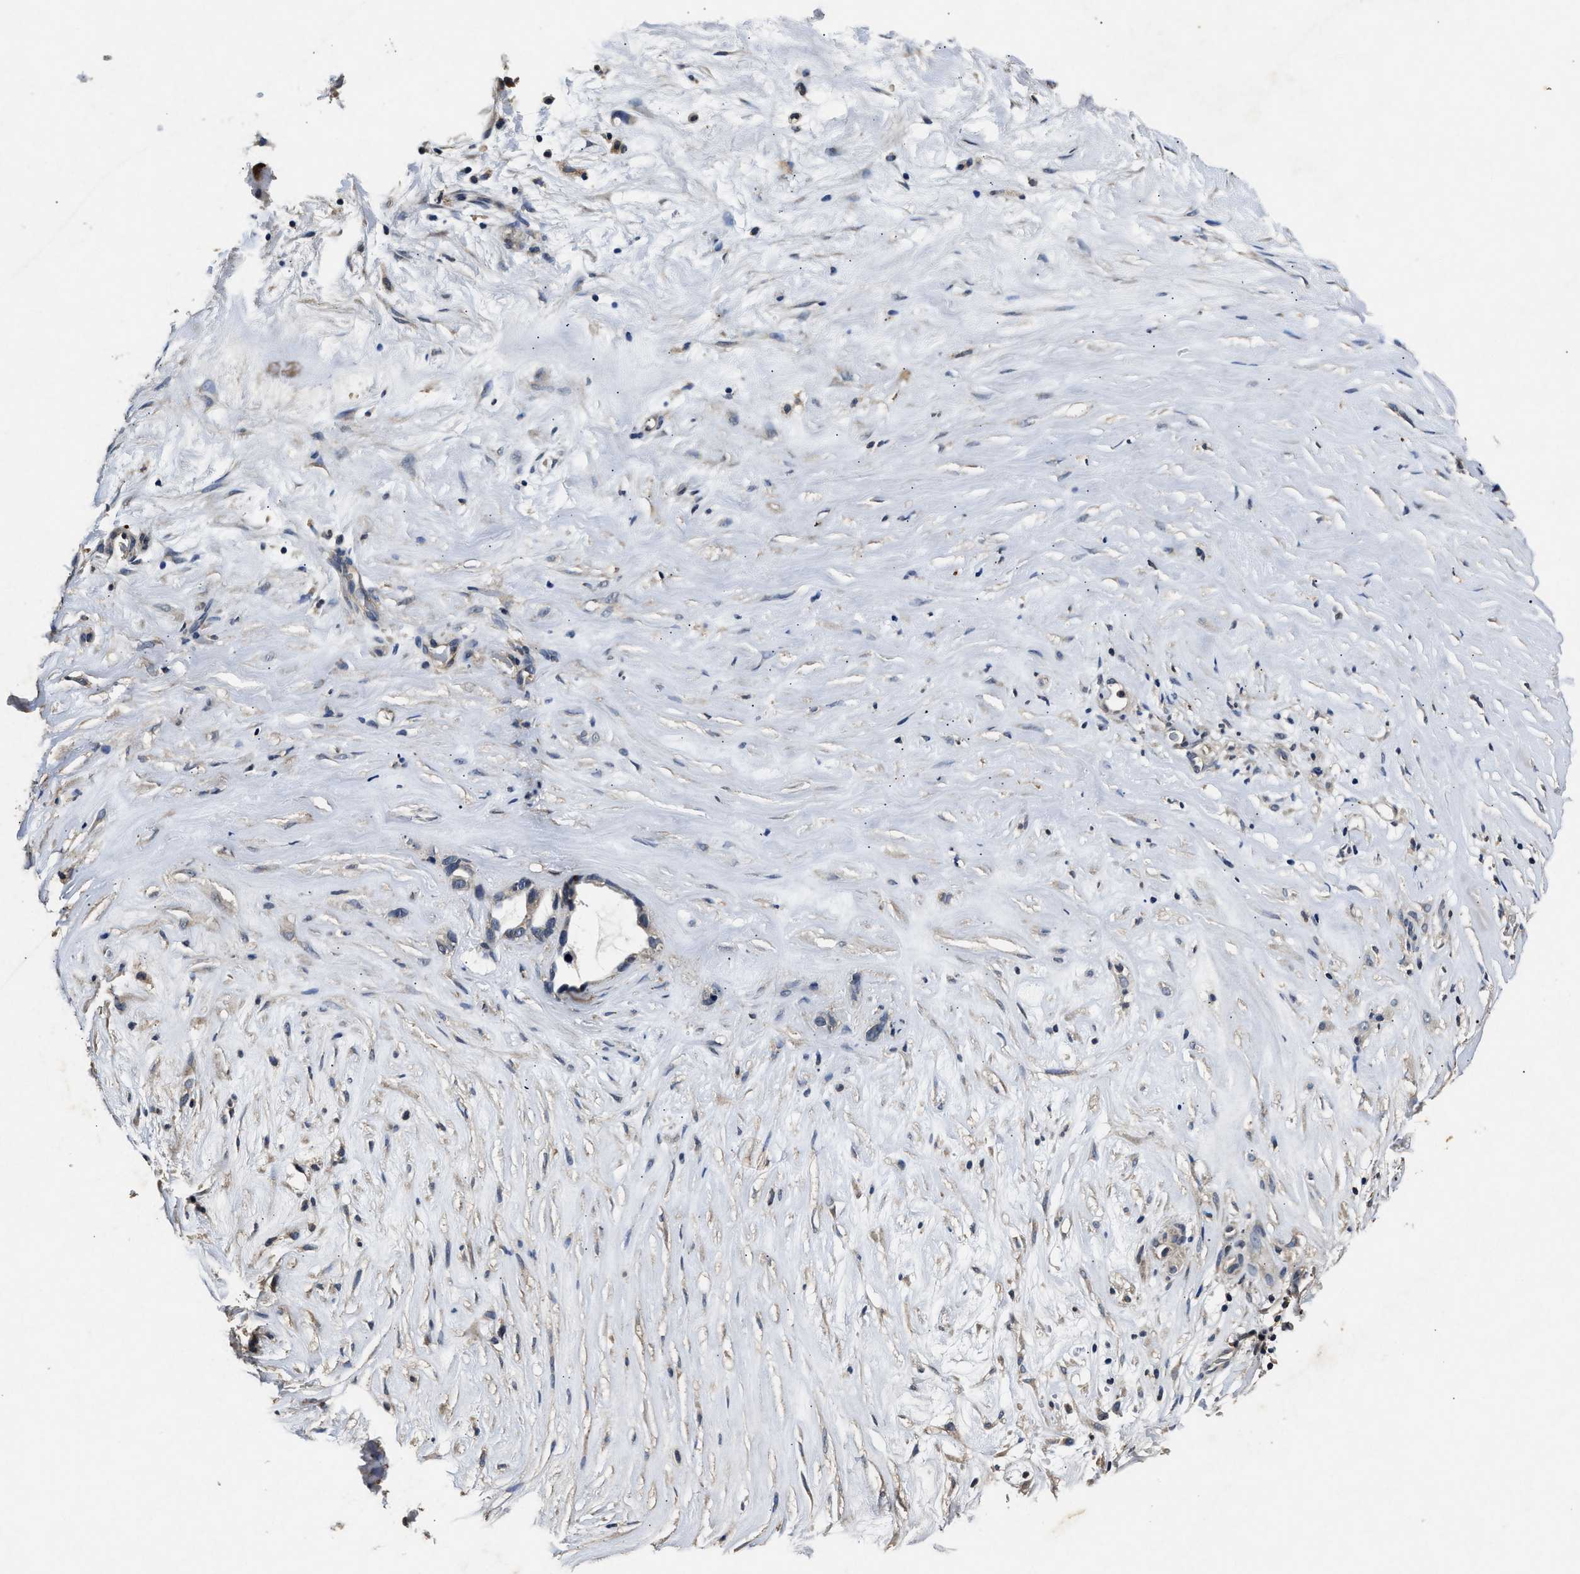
{"staining": {"intensity": "negative", "quantity": "none", "location": "none"}, "tissue": "liver cancer", "cell_type": "Tumor cells", "image_type": "cancer", "snomed": [{"axis": "morphology", "description": "Cholangiocarcinoma"}, {"axis": "topography", "description": "Liver"}], "caption": "A photomicrograph of human liver cholangiocarcinoma is negative for staining in tumor cells. (DAB (3,3'-diaminobenzidine) IHC visualized using brightfield microscopy, high magnification).", "gene": "PDAP1", "patient": {"sex": "female", "age": 65}}